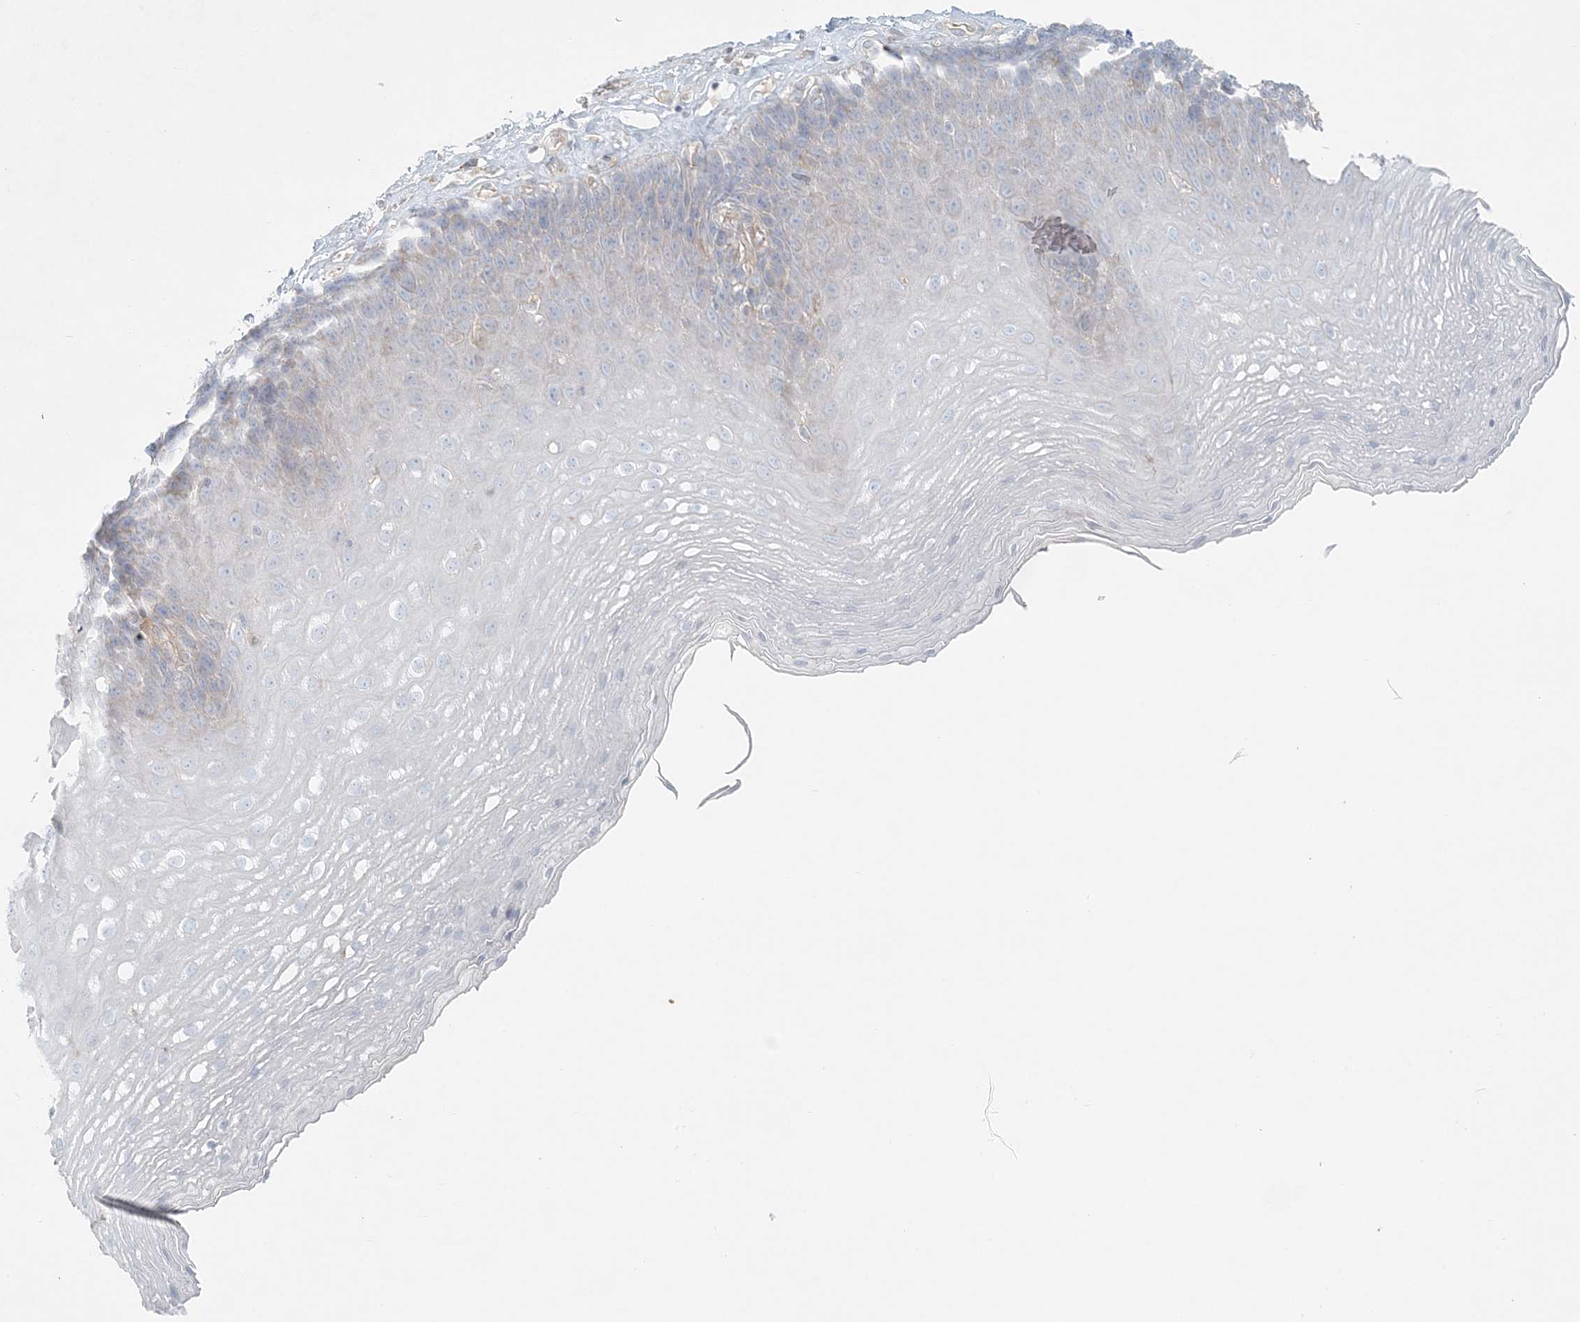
{"staining": {"intensity": "negative", "quantity": "none", "location": "none"}, "tissue": "esophagus", "cell_type": "Squamous epithelial cells", "image_type": "normal", "snomed": [{"axis": "morphology", "description": "Normal tissue, NOS"}, {"axis": "topography", "description": "Esophagus"}], "caption": "There is no significant expression in squamous epithelial cells of esophagus. (DAB (3,3'-diaminobenzidine) IHC, high magnification).", "gene": "STK11IP", "patient": {"sex": "female", "age": 66}}